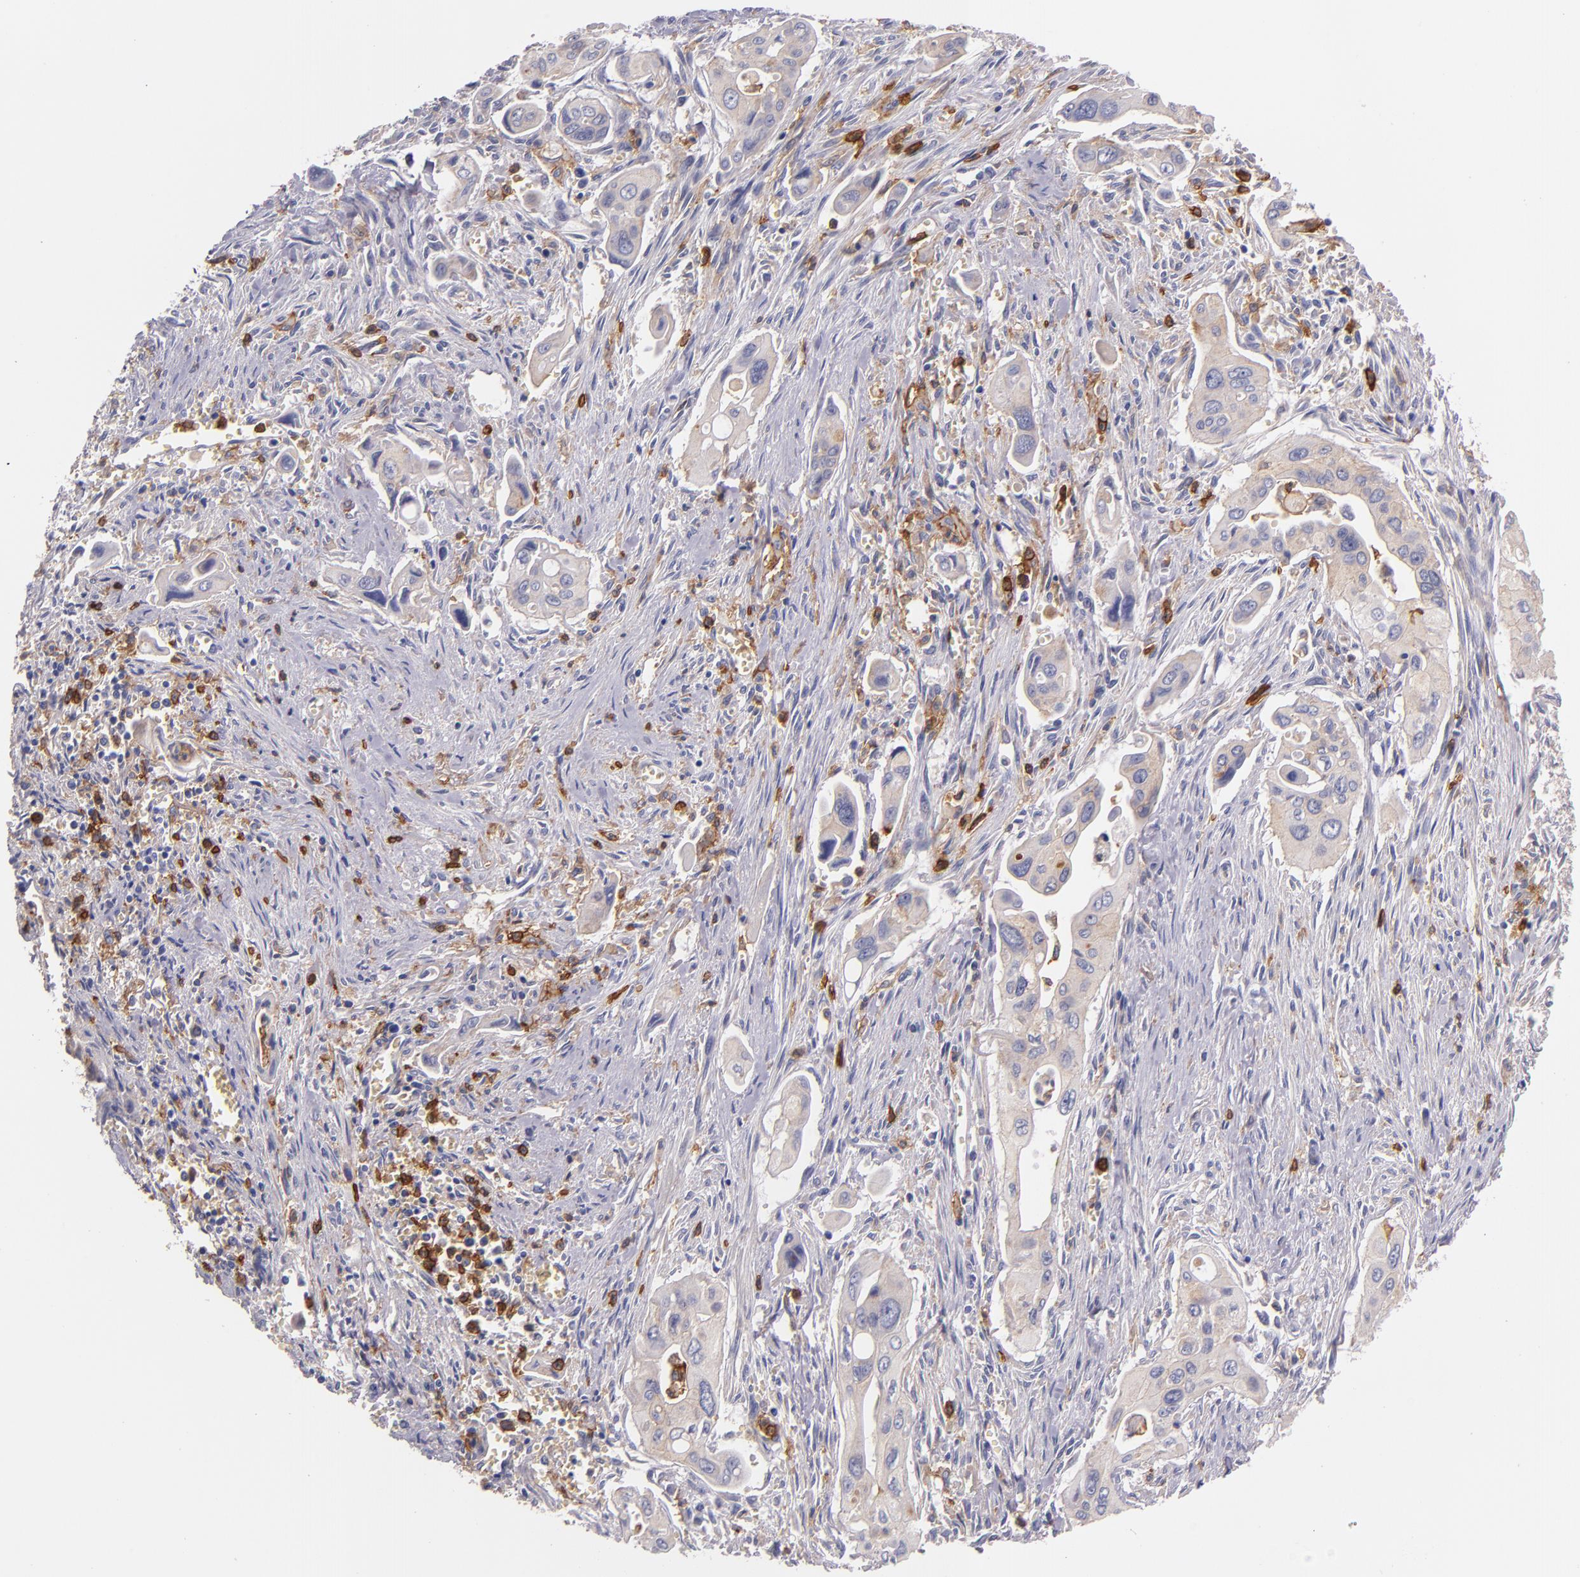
{"staining": {"intensity": "weak", "quantity": "25%-75%", "location": "cytoplasmic/membranous"}, "tissue": "pancreatic cancer", "cell_type": "Tumor cells", "image_type": "cancer", "snomed": [{"axis": "morphology", "description": "Adenocarcinoma, NOS"}, {"axis": "topography", "description": "Pancreas"}], "caption": "Adenocarcinoma (pancreatic) was stained to show a protein in brown. There is low levels of weak cytoplasmic/membranous staining in approximately 25%-75% of tumor cells.", "gene": "C5AR1", "patient": {"sex": "male", "age": 77}}